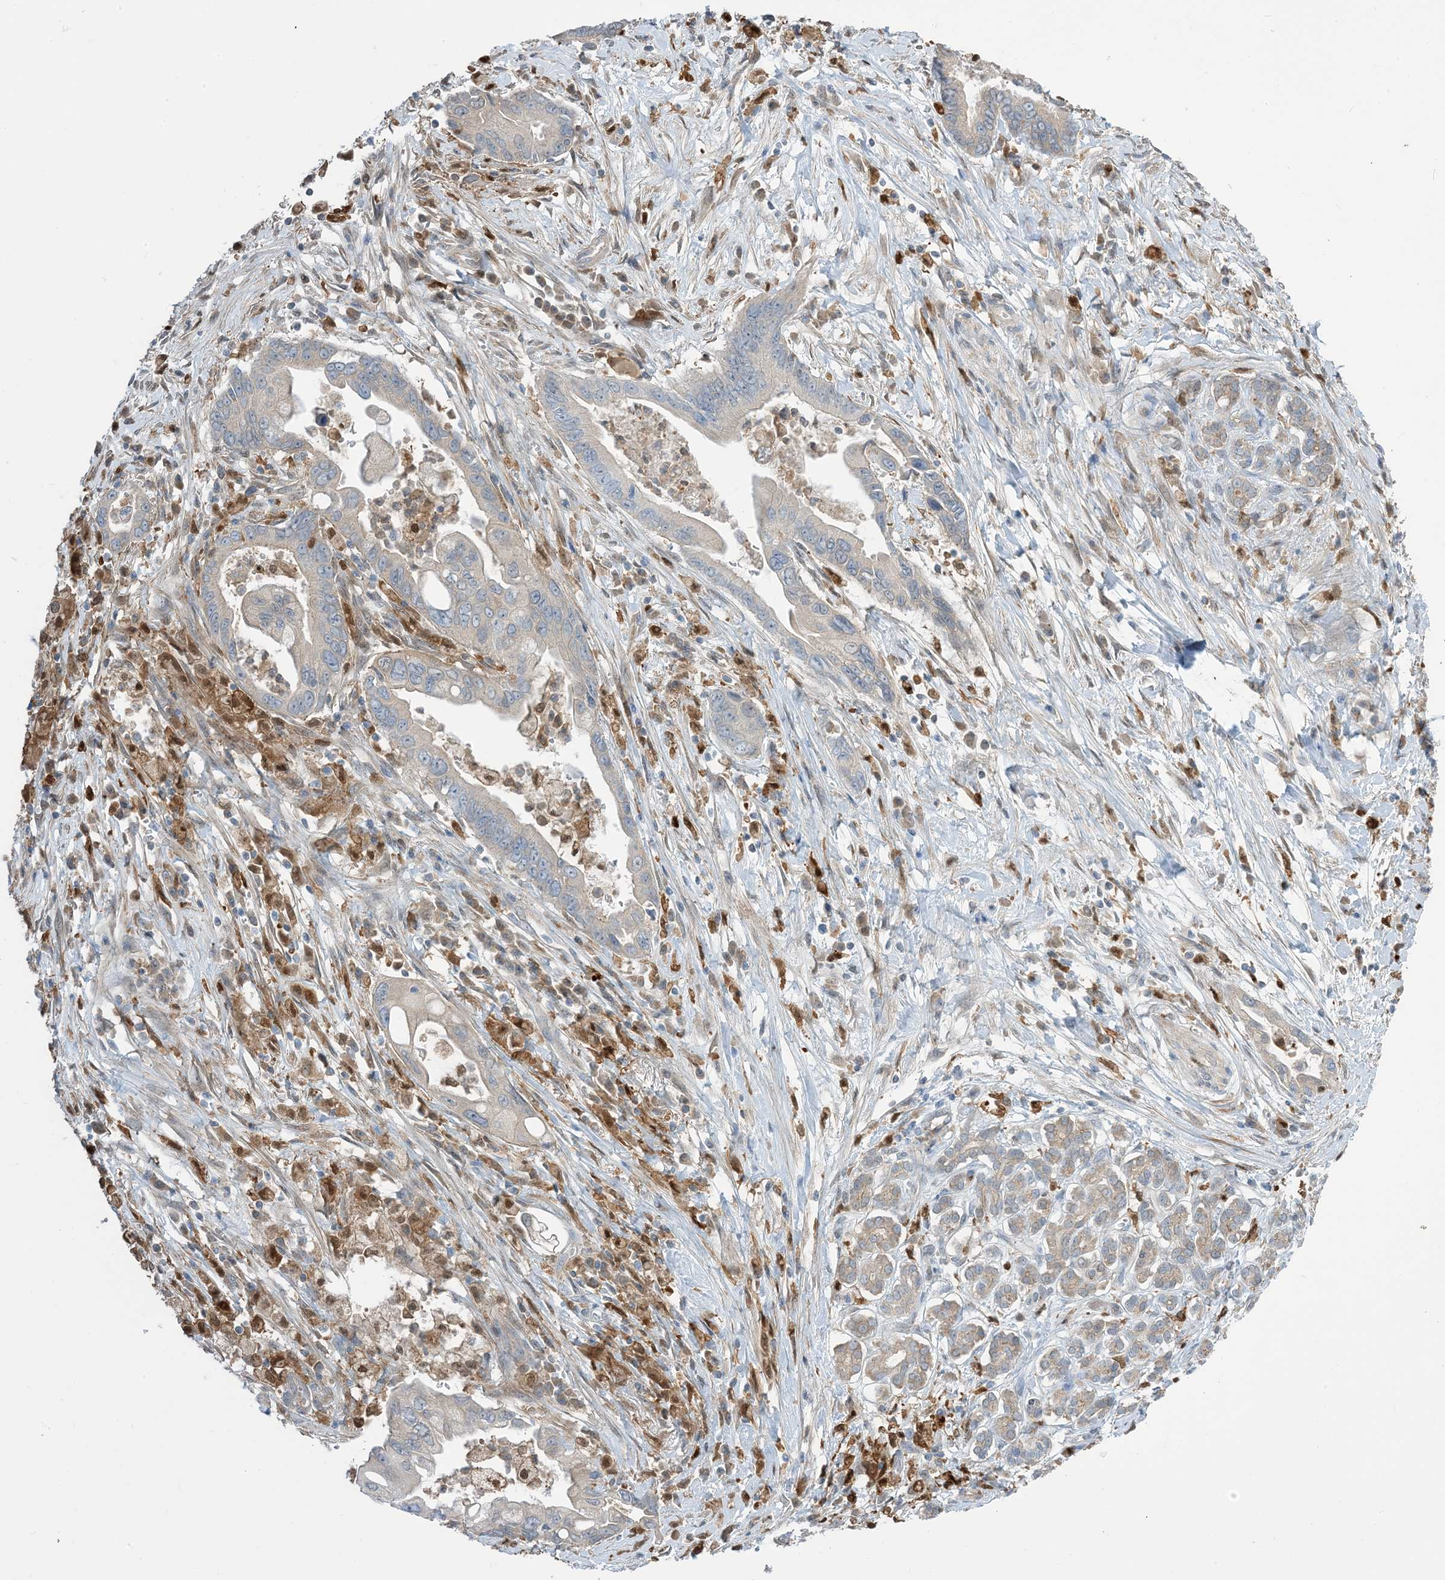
{"staining": {"intensity": "weak", "quantity": "<25%", "location": "cytoplasmic/membranous"}, "tissue": "pancreatic cancer", "cell_type": "Tumor cells", "image_type": "cancer", "snomed": [{"axis": "morphology", "description": "Adenocarcinoma, NOS"}, {"axis": "topography", "description": "Pancreas"}], "caption": "There is no significant positivity in tumor cells of pancreatic adenocarcinoma.", "gene": "NAGK", "patient": {"sex": "male", "age": 78}}